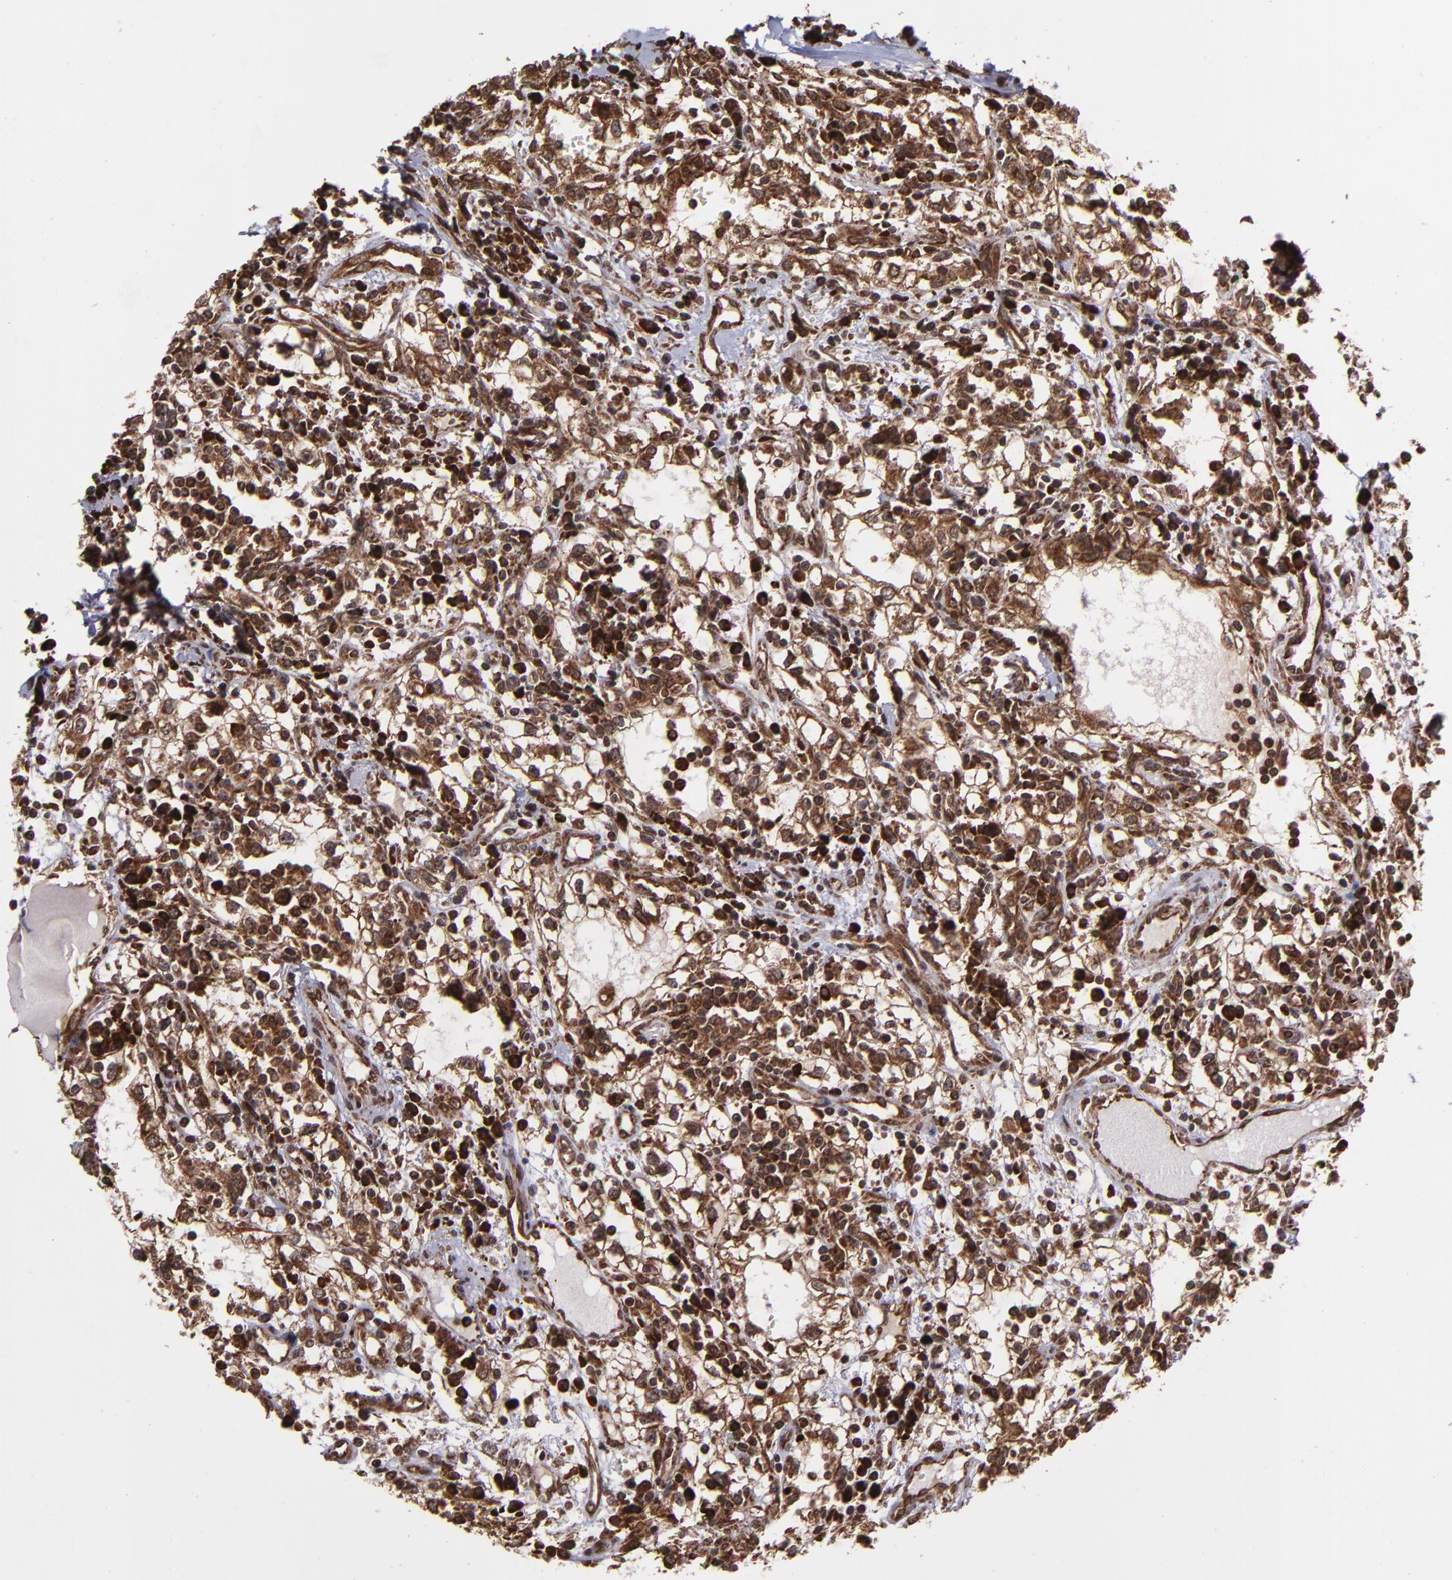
{"staining": {"intensity": "strong", "quantity": ">75%", "location": "cytoplasmic/membranous,nuclear"}, "tissue": "renal cancer", "cell_type": "Tumor cells", "image_type": "cancer", "snomed": [{"axis": "morphology", "description": "Adenocarcinoma, NOS"}, {"axis": "topography", "description": "Kidney"}], "caption": "Protein expression analysis of human renal cancer reveals strong cytoplasmic/membranous and nuclear expression in approximately >75% of tumor cells.", "gene": "EIF4ENIF1", "patient": {"sex": "male", "age": 82}}